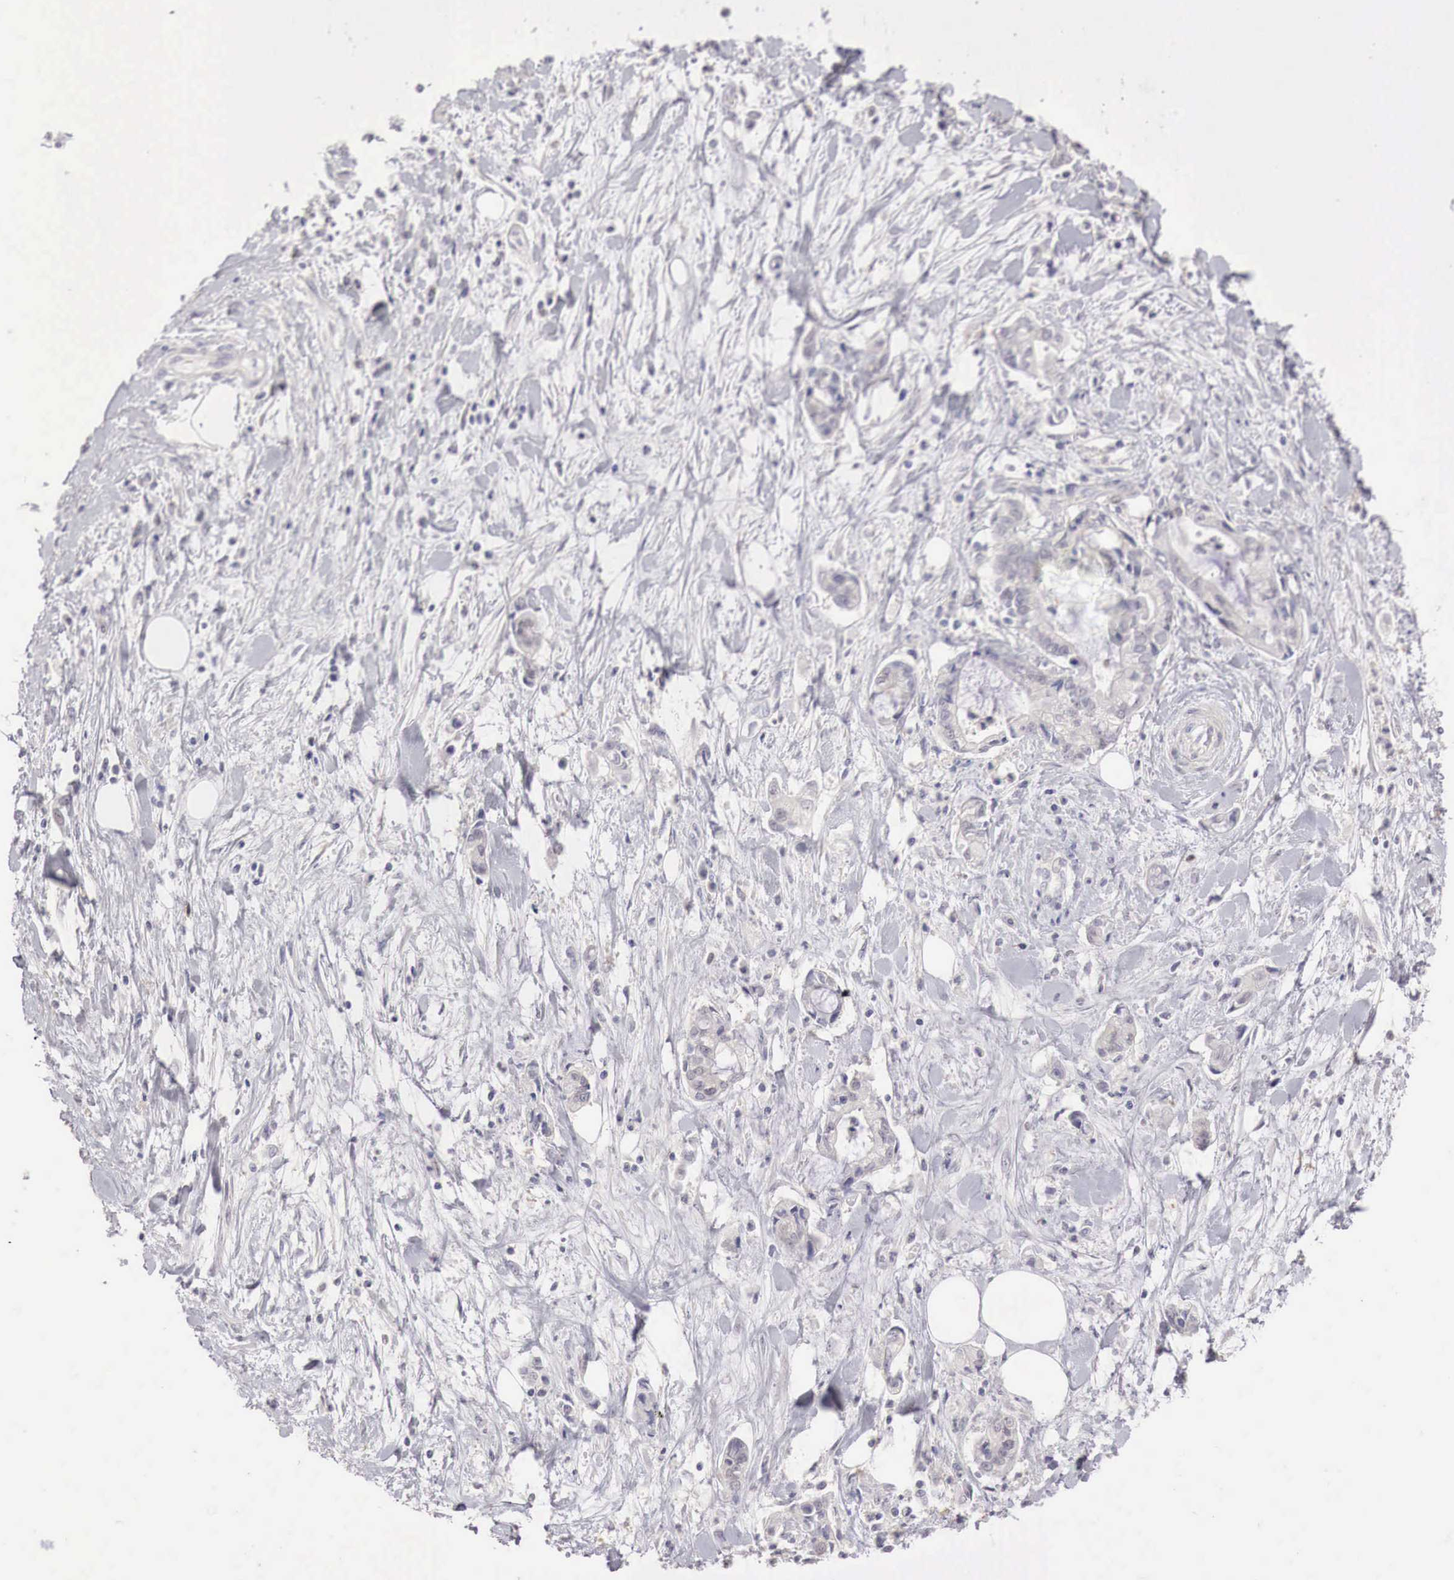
{"staining": {"intensity": "negative", "quantity": "none", "location": "none"}, "tissue": "liver cancer", "cell_type": "Tumor cells", "image_type": "cancer", "snomed": [{"axis": "morphology", "description": "Cholangiocarcinoma"}, {"axis": "topography", "description": "Liver"}], "caption": "DAB immunohistochemical staining of human cholangiocarcinoma (liver) demonstrates no significant staining in tumor cells.", "gene": "GATA1", "patient": {"sex": "male", "age": 57}}